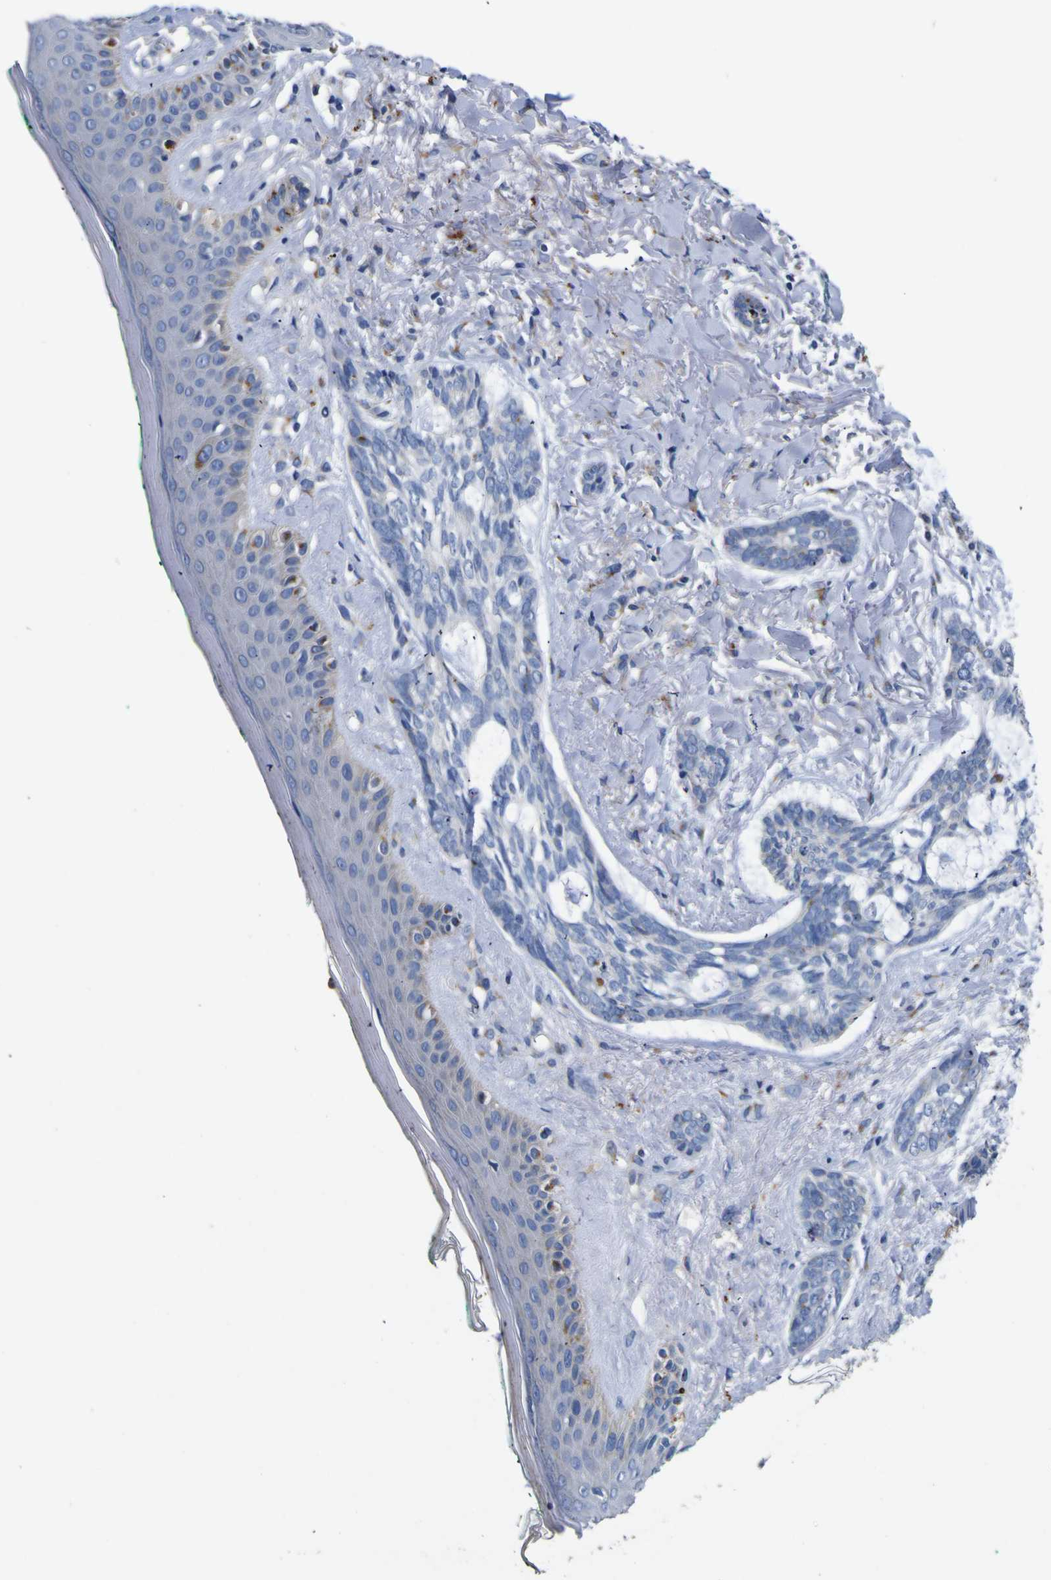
{"staining": {"intensity": "negative", "quantity": "none", "location": "none"}, "tissue": "skin cancer", "cell_type": "Tumor cells", "image_type": "cancer", "snomed": [{"axis": "morphology", "description": "Basal cell carcinoma"}, {"axis": "topography", "description": "Skin"}], "caption": "Immunohistochemical staining of basal cell carcinoma (skin) displays no significant positivity in tumor cells. (IHC, brightfield microscopy, high magnification).", "gene": "COA1", "patient": {"sex": "male", "age": 43}}